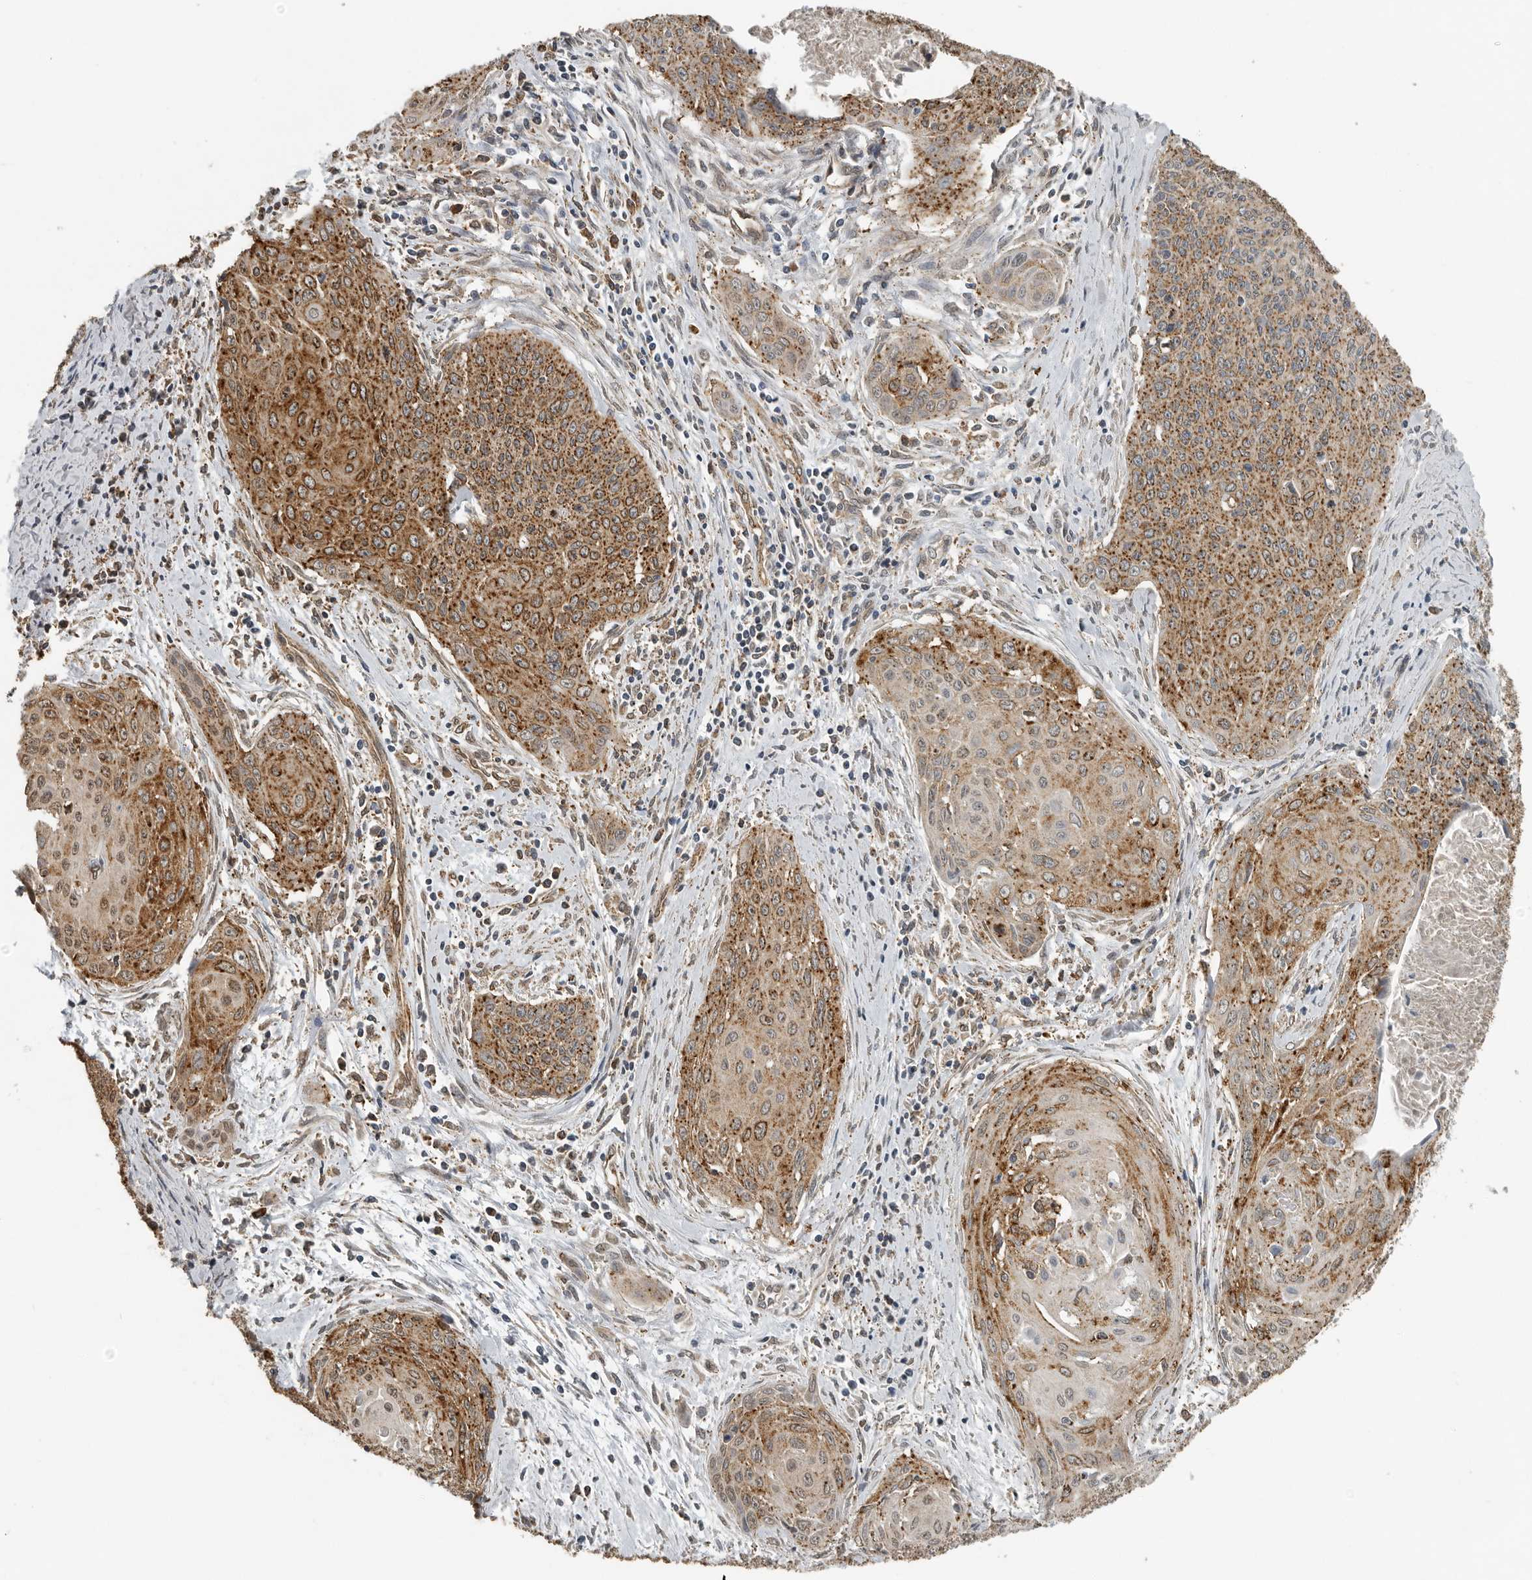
{"staining": {"intensity": "moderate", "quantity": ">75%", "location": "cytoplasmic/membranous"}, "tissue": "cervical cancer", "cell_type": "Tumor cells", "image_type": "cancer", "snomed": [{"axis": "morphology", "description": "Squamous cell carcinoma, NOS"}, {"axis": "topography", "description": "Cervix"}], "caption": "Protein expression analysis of squamous cell carcinoma (cervical) demonstrates moderate cytoplasmic/membranous positivity in about >75% of tumor cells.", "gene": "AFAP1", "patient": {"sex": "female", "age": 55}}